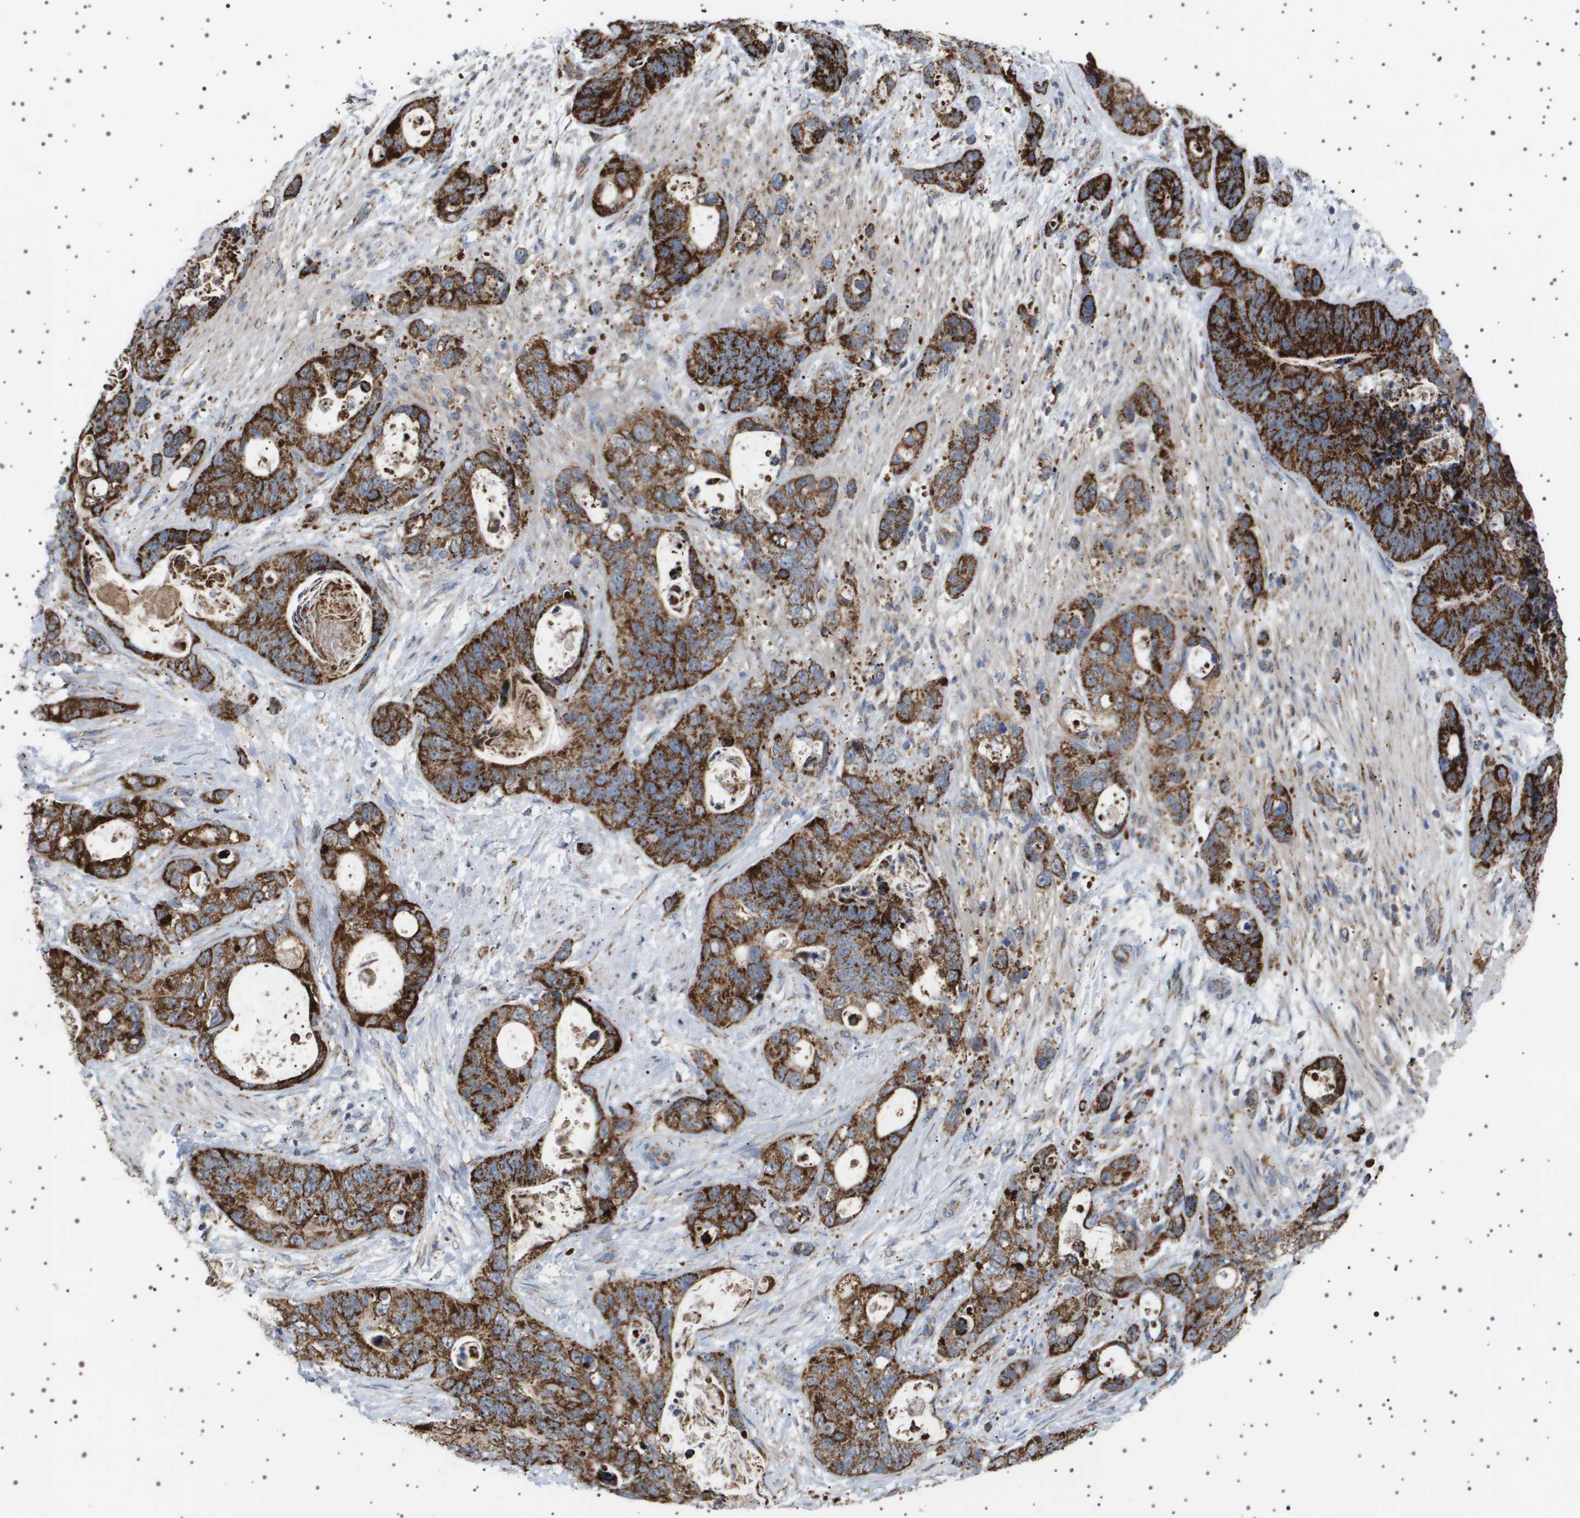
{"staining": {"intensity": "strong", "quantity": ">75%", "location": "cytoplasmic/membranous"}, "tissue": "stomach cancer", "cell_type": "Tumor cells", "image_type": "cancer", "snomed": [{"axis": "morphology", "description": "Normal tissue, NOS"}, {"axis": "morphology", "description": "Adenocarcinoma, NOS"}, {"axis": "topography", "description": "Stomach"}], "caption": "There is high levels of strong cytoplasmic/membranous staining in tumor cells of stomach cancer, as demonstrated by immunohistochemical staining (brown color).", "gene": "UBXN8", "patient": {"sex": "female", "age": 89}}